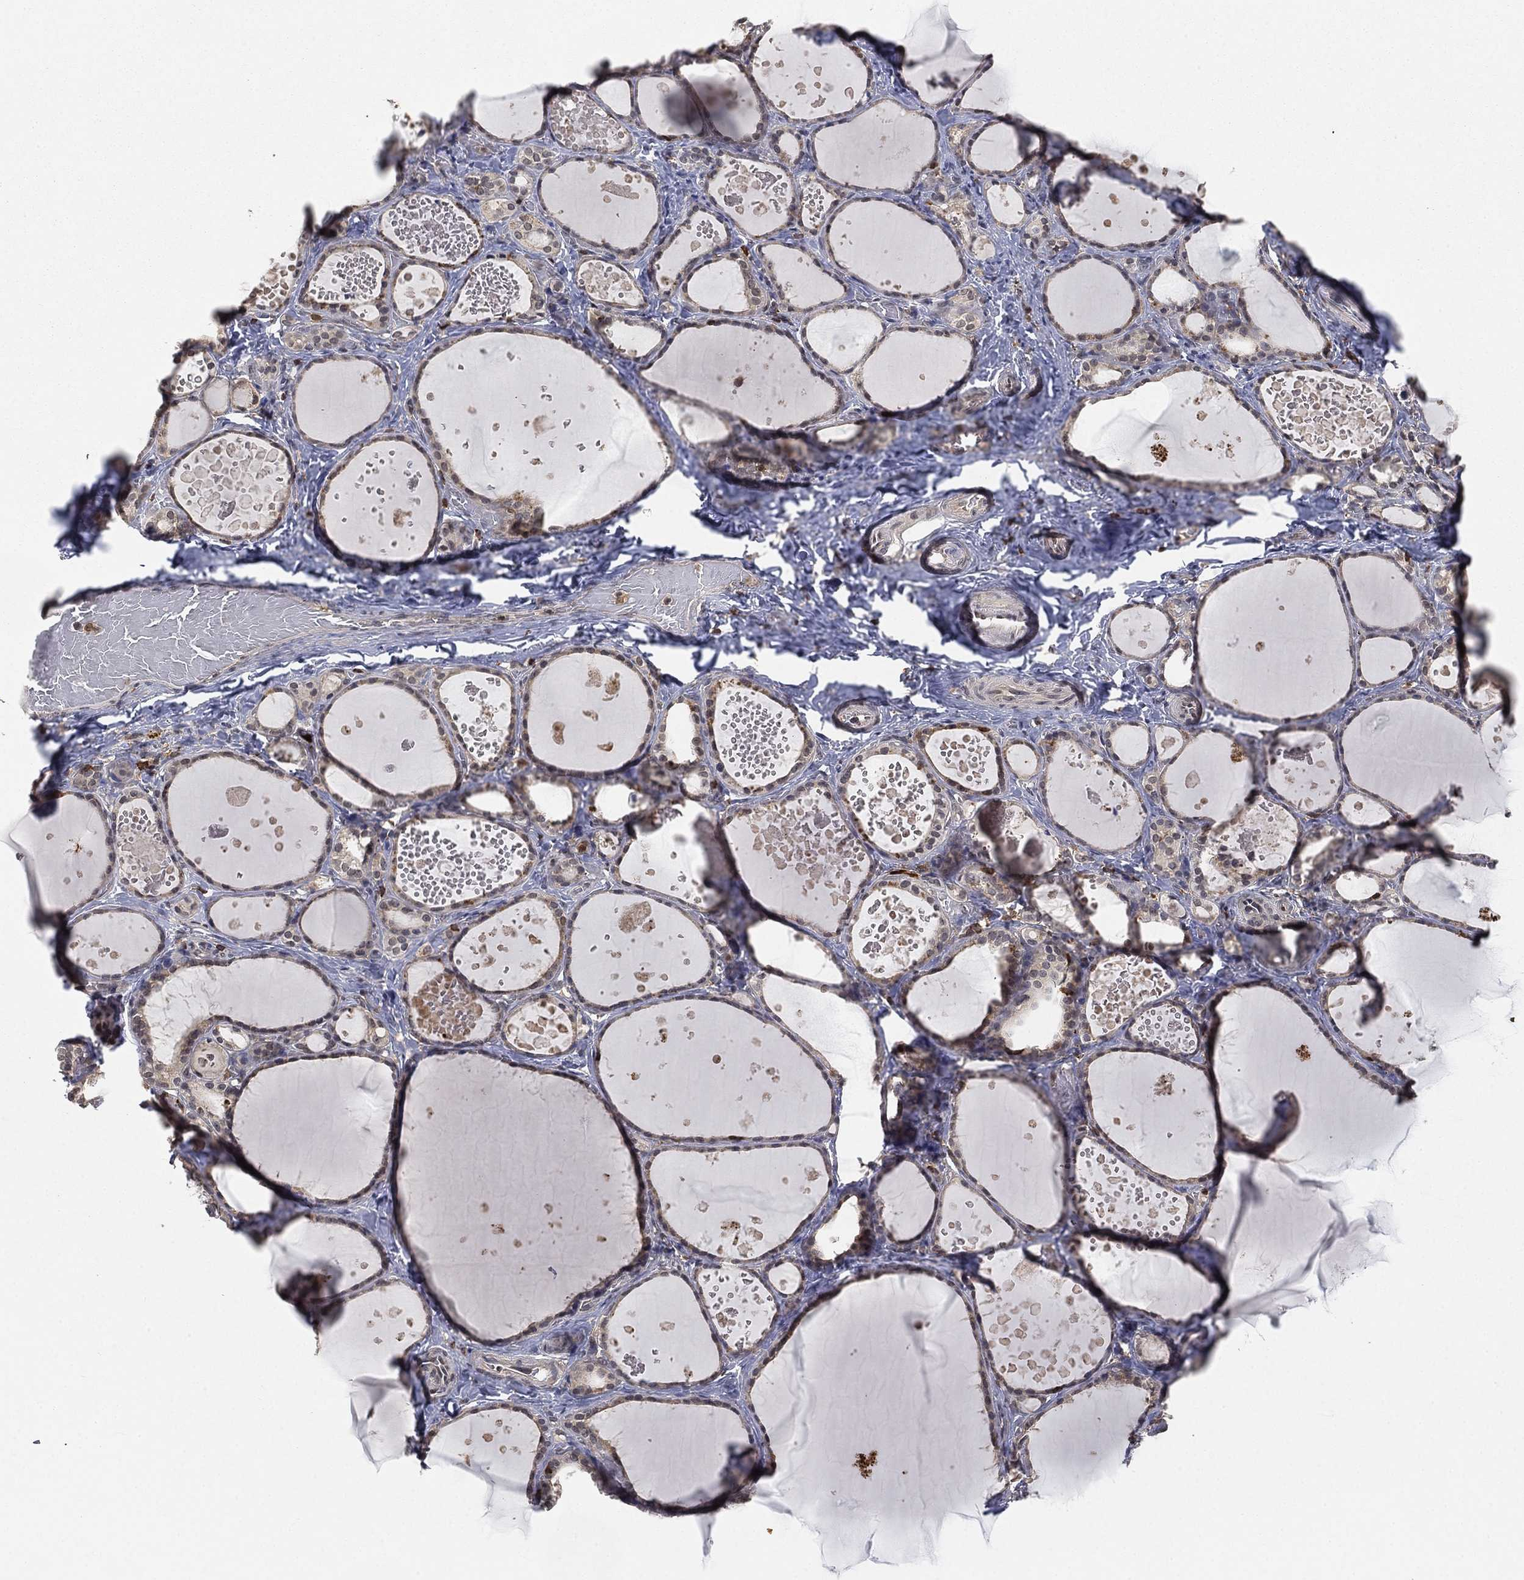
{"staining": {"intensity": "weak", "quantity": "<25%", "location": "nuclear"}, "tissue": "thyroid gland", "cell_type": "Glandular cells", "image_type": "normal", "snomed": [{"axis": "morphology", "description": "Normal tissue, NOS"}, {"axis": "topography", "description": "Thyroid gland"}], "caption": "Immunohistochemical staining of unremarkable thyroid gland demonstrates no significant positivity in glandular cells. Nuclei are stained in blue.", "gene": "WDR26", "patient": {"sex": "female", "age": 56}}